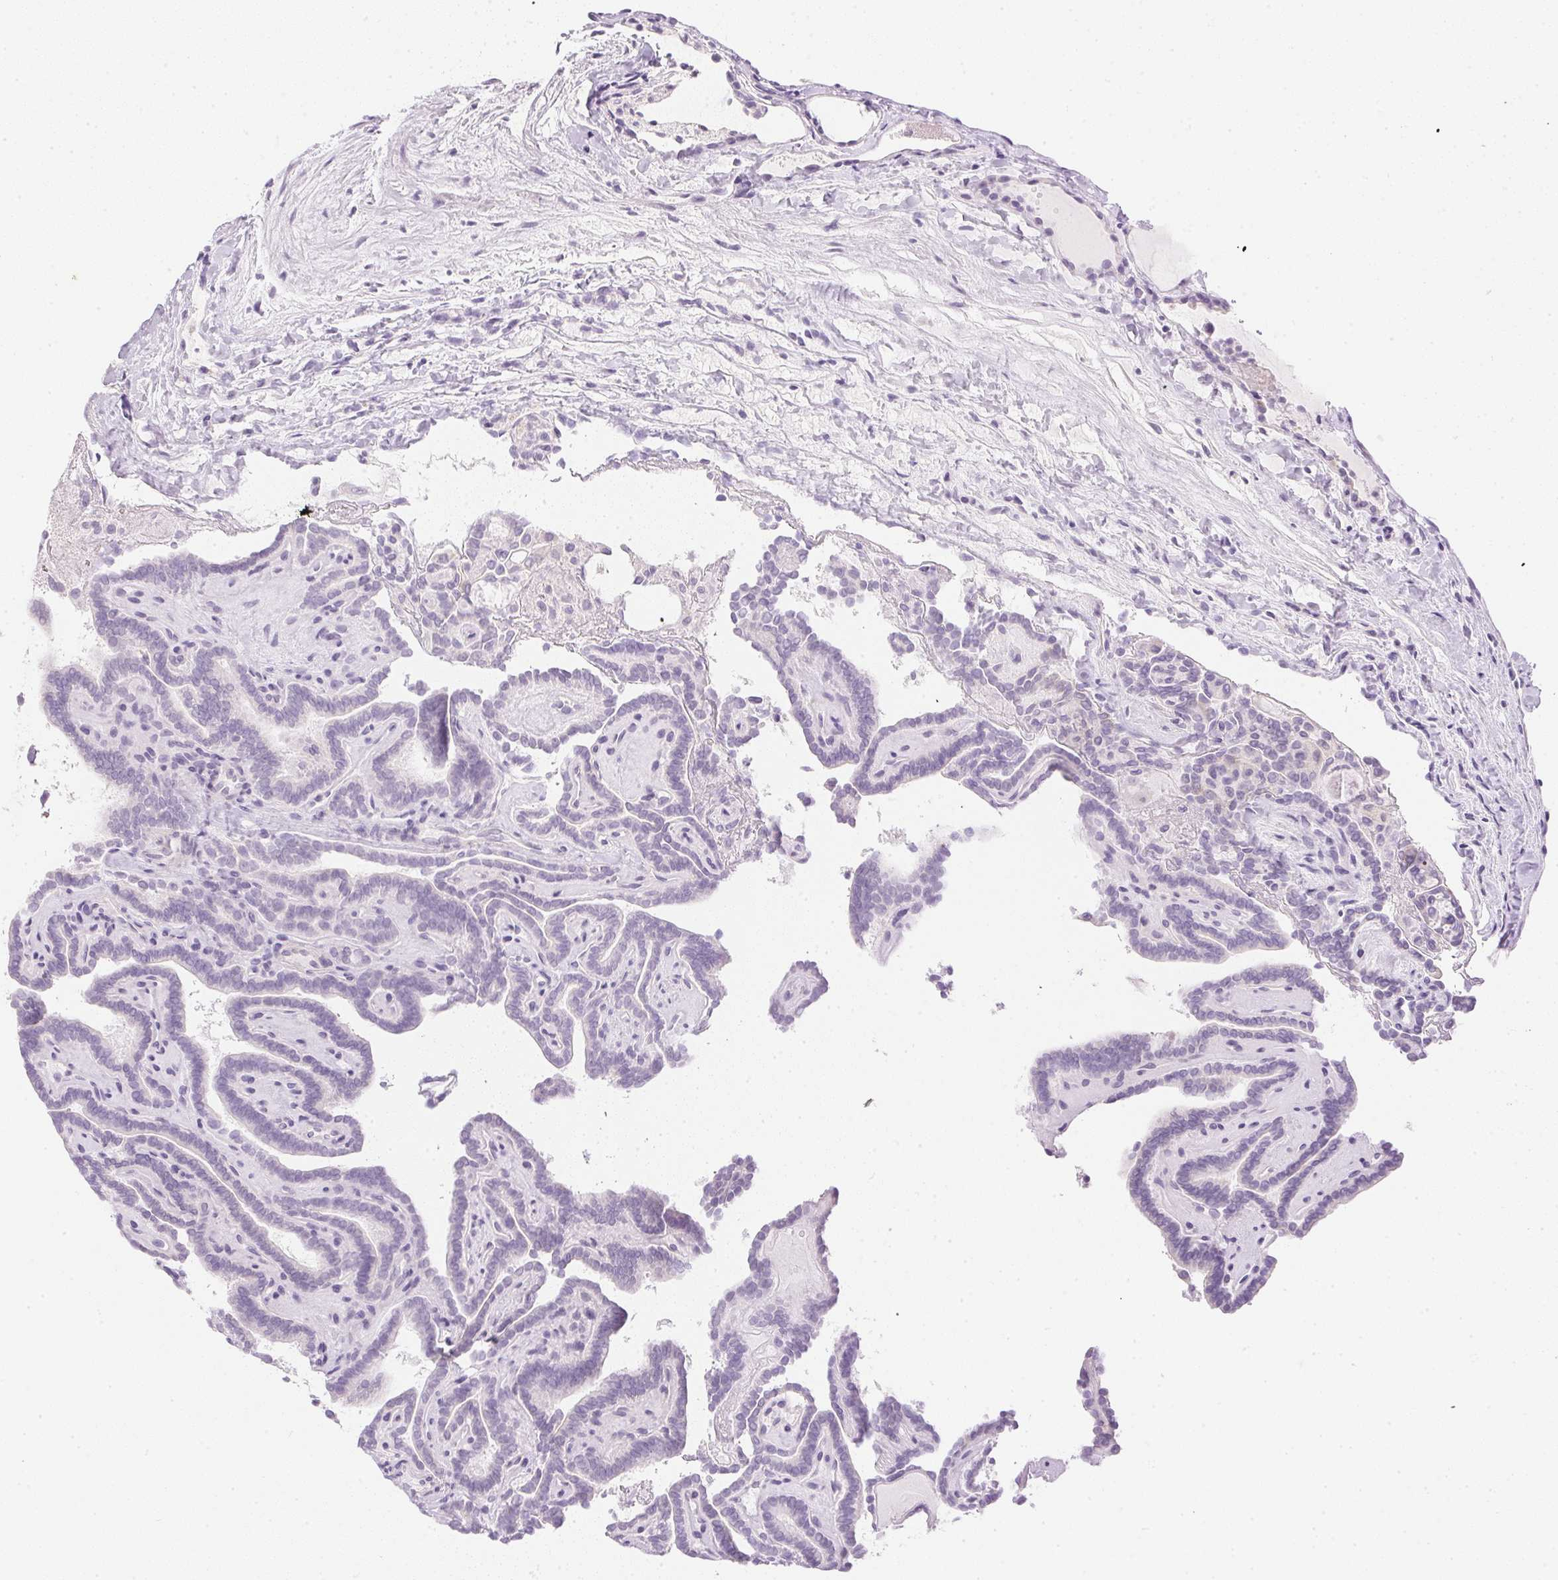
{"staining": {"intensity": "negative", "quantity": "none", "location": "none"}, "tissue": "thyroid cancer", "cell_type": "Tumor cells", "image_type": "cancer", "snomed": [{"axis": "morphology", "description": "Papillary adenocarcinoma, NOS"}, {"axis": "topography", "description": "Thyroid gland"}], "caption": "Tumor cells show no significant staining in thyroid papillary adenocarcinoma.", "gene": "CTRL", "patient": {"sex": "female", "age": 21}}